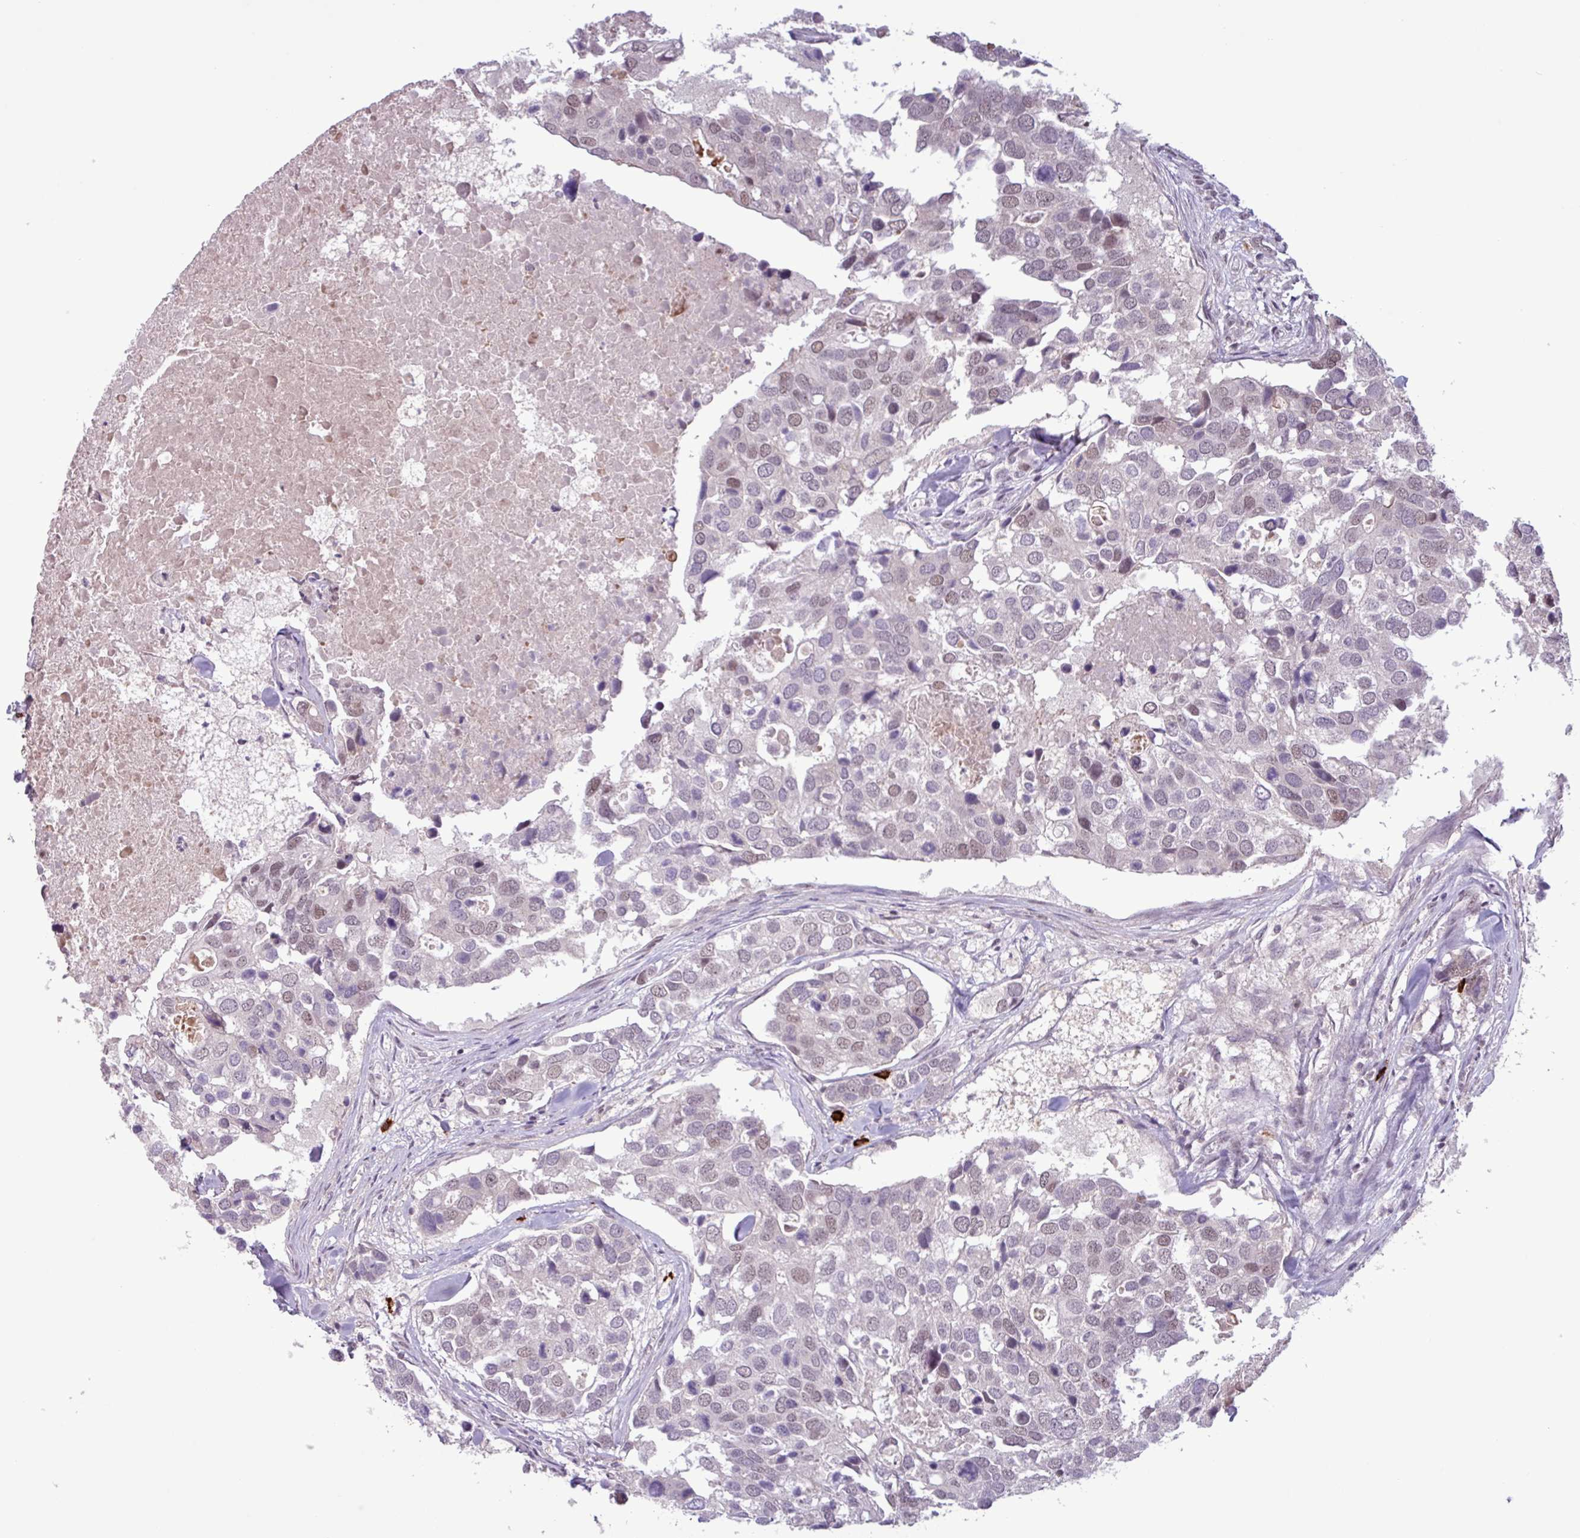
{"staining": {"intensity": "weak", "quantity": "25%-75%", "location": "nuclear"}, "tissue": "breast cancer", "cell_type": "Tumor cells", "image_type": "cancer", "snomed": [{"axis": "morphology", "description": "Duct carcinoma"}, {"axis": "topography", "description": "Breast"}], "caption": "This is a micrograph of IHC staining of breast cancer, which shows weak positivity in the nuclear of tumor cells.", "gene": "NOTCH2", "patient": {"sex": "female", "age": 83}}